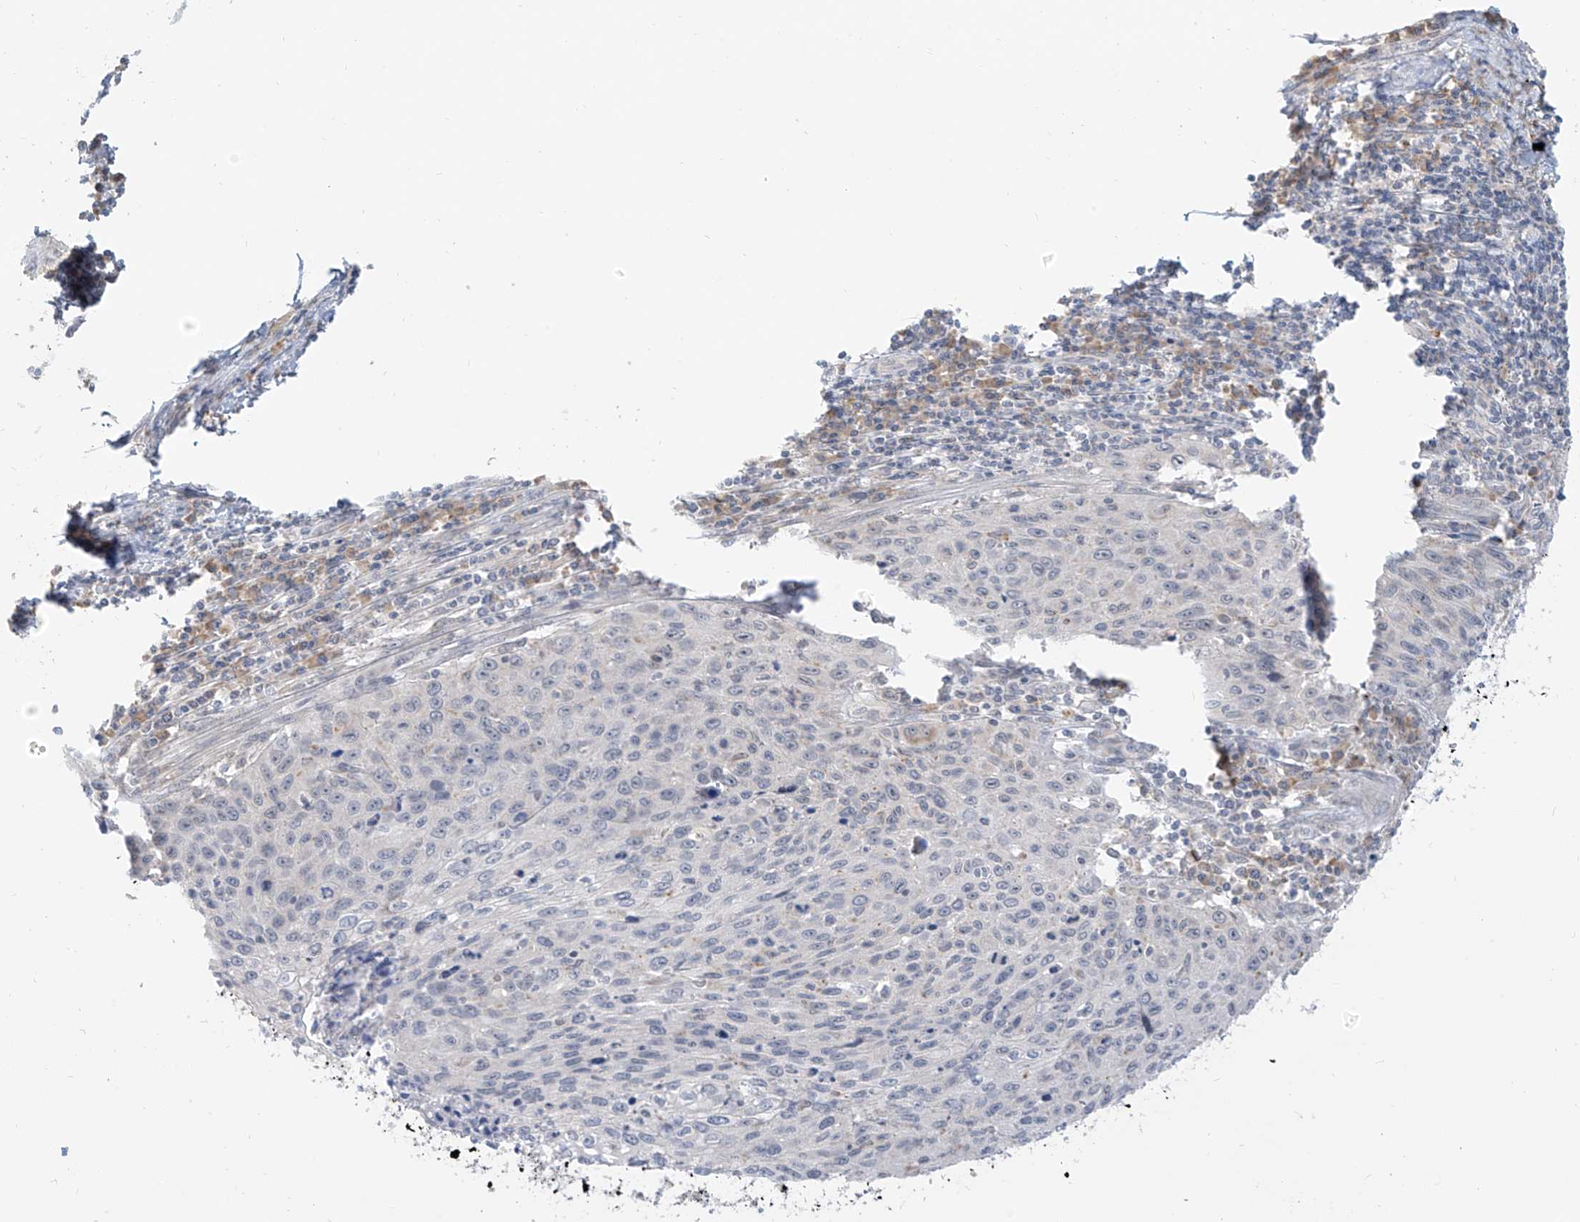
{"staining": {"intensity": "negative", "quantity": "none", "location": "none"}, "tissue": "cervical cancer", "cell_type": "Tumor cells", "image_type": "cancer", "snomed": [{"axis": "morphology", "description": "Squamous cell carcinoma, NOS"}, {"axis": "topography", "description": "Cervix"}], "caption": "This is an IHC image of human cervical cancer (squamous cell carcinoma). There is no expression in tumor cells.", "gene": "C2orf42", "patient": {"sex": "female", "age": 32}}